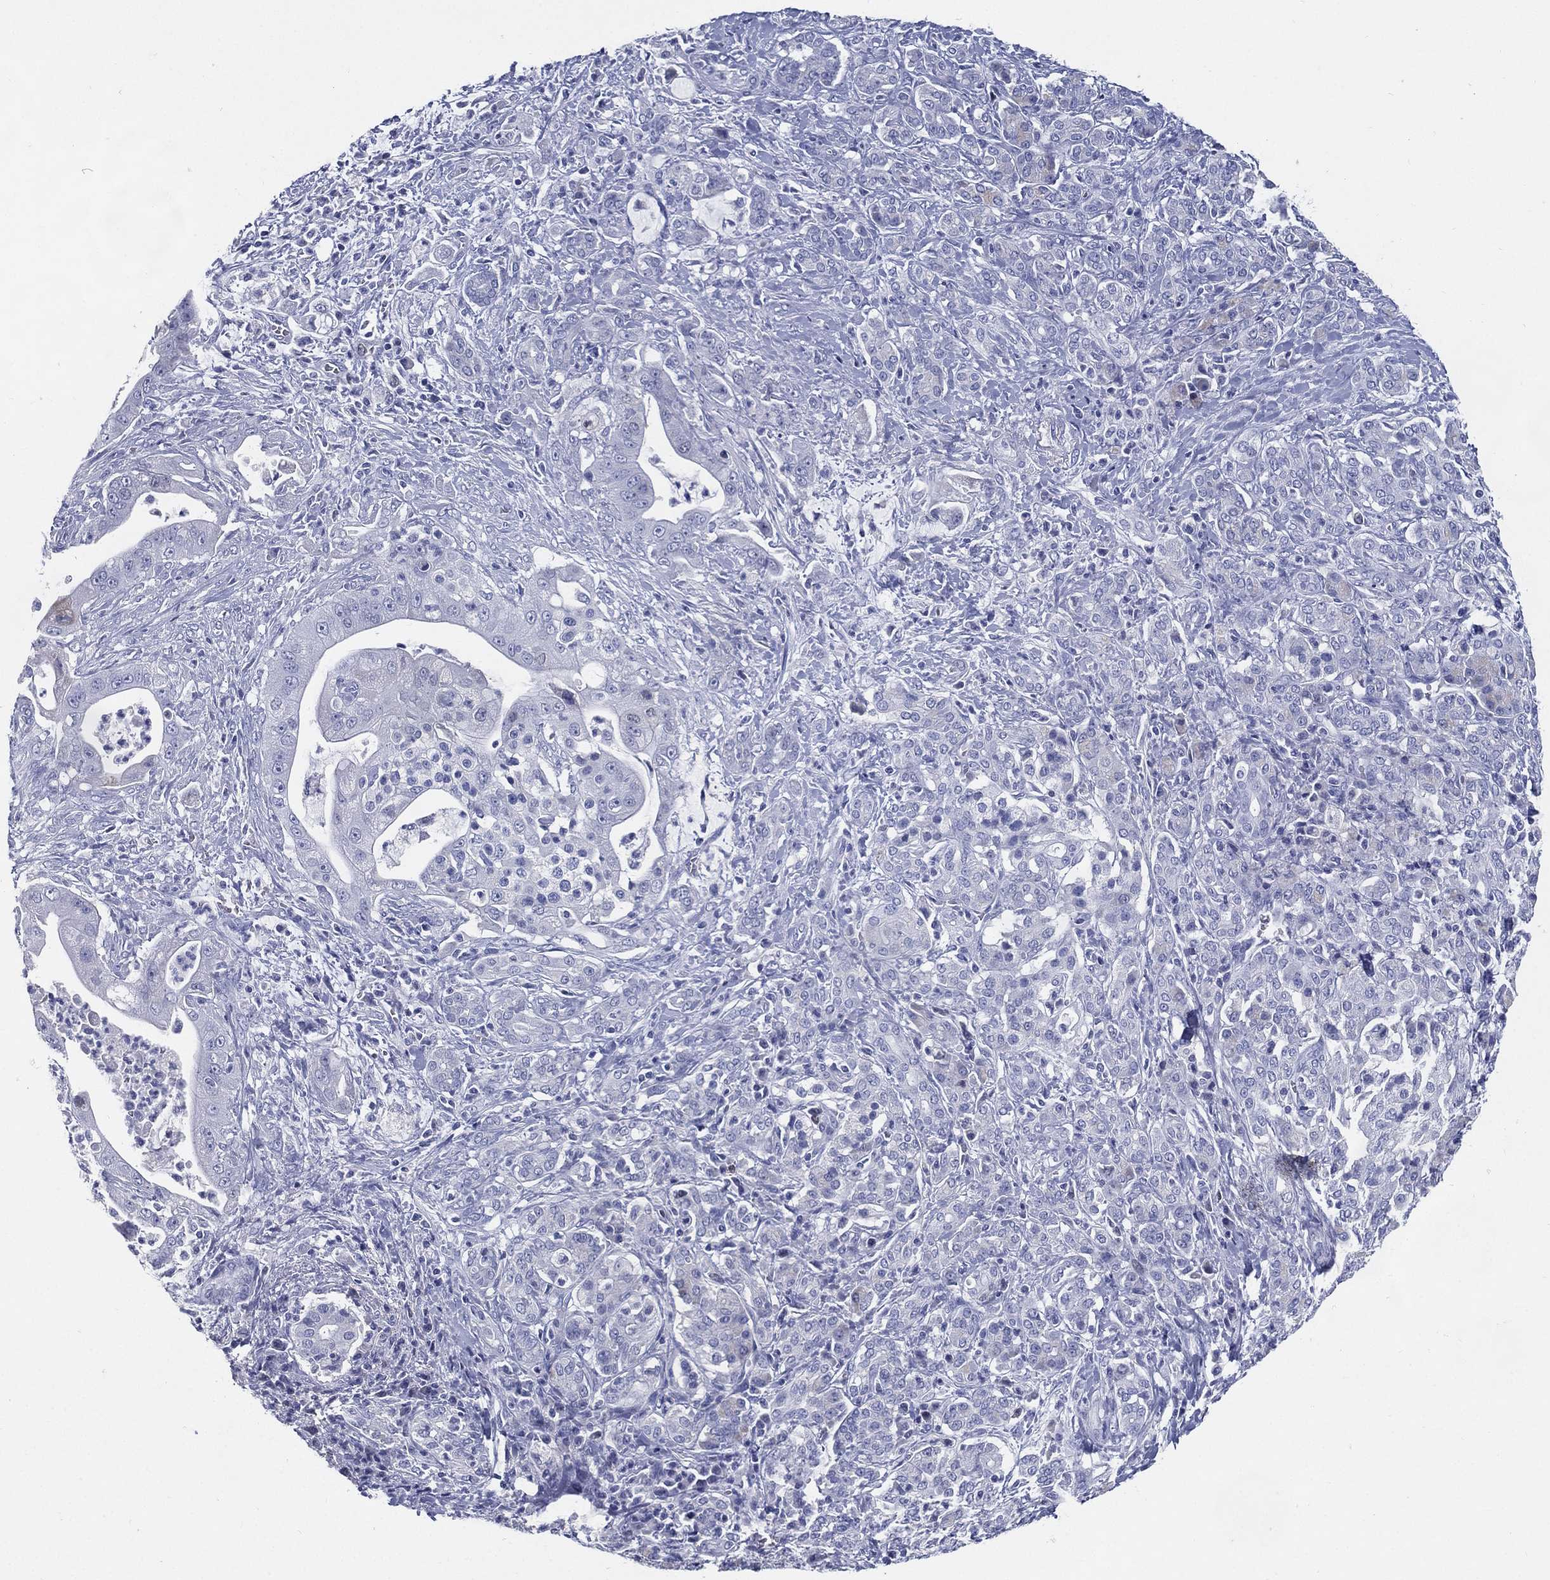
{"staining": {"intensity": "negative", "quantity": "none", "location": "none"}, "tissue": "pancreatic cancer", "cell_type": "Tumor cells", "image_type": "cancer", "snomed": [{"axis": "morphology", "description": "Normal tissue, NOS"}, {"axis": "morphology", "description": "Inflammation, NOS"}, {"axis": "morphology", "description": "Adenocarcinoma, NOS"}, {"axis": "topography", "description": "Pancreas"}], "caption": "There is no significant staining in tumor cells of pancreatic cancer (adenocarcinoma).", "gene": "KIF2C", "patient": {"sex": "male", "age": 57}}